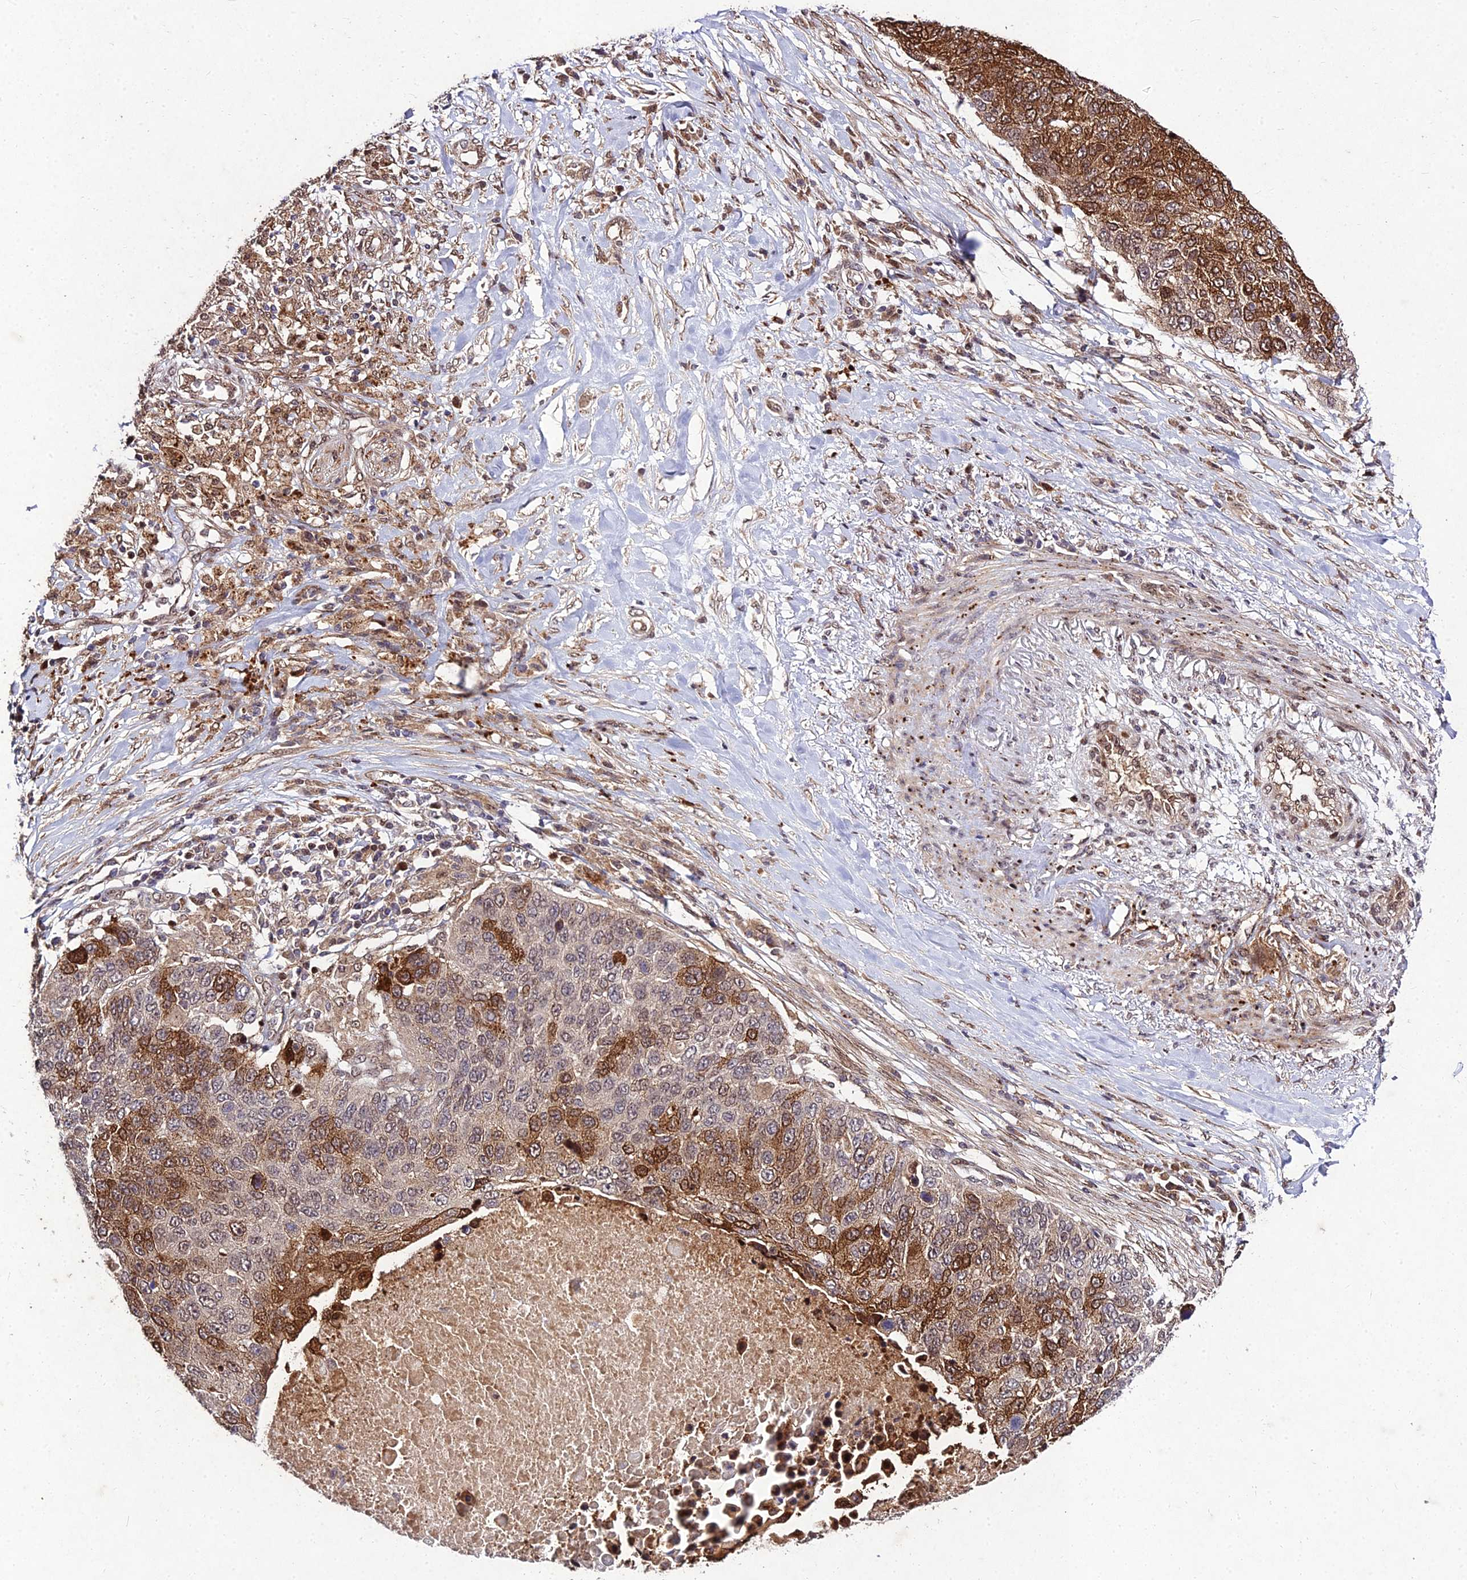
{"staining": {"intensity": "moderate", "quantity": "25%-75%", "location": "cytoplasmic/membranous,nuclear"}, "tissue": "lung cancer", "cell_type": "Tumor cells", "image_type": "cancer", "snomed": [{"axis": "morphology", "description": "Normal tissue, NOS"}, {"axis": "morphology", "description": "Squamous cell carcinoma, NOS"}, {"axis": "topography", "description": "Lymph node"}, {"axis": "topography", "description": "Lung"}], "caption": "Immunohistochemical staining of human lung cancer (squamous cell carcinoma) demonstrates medium levels of moderate cytoplasmic/membranous and nuclear protein positivity in approximately 25%-75% of tumor cells. Nuclei are stained in blue.", "gene": "MKKS", "patient": {"sex": "male", "age": 66}}